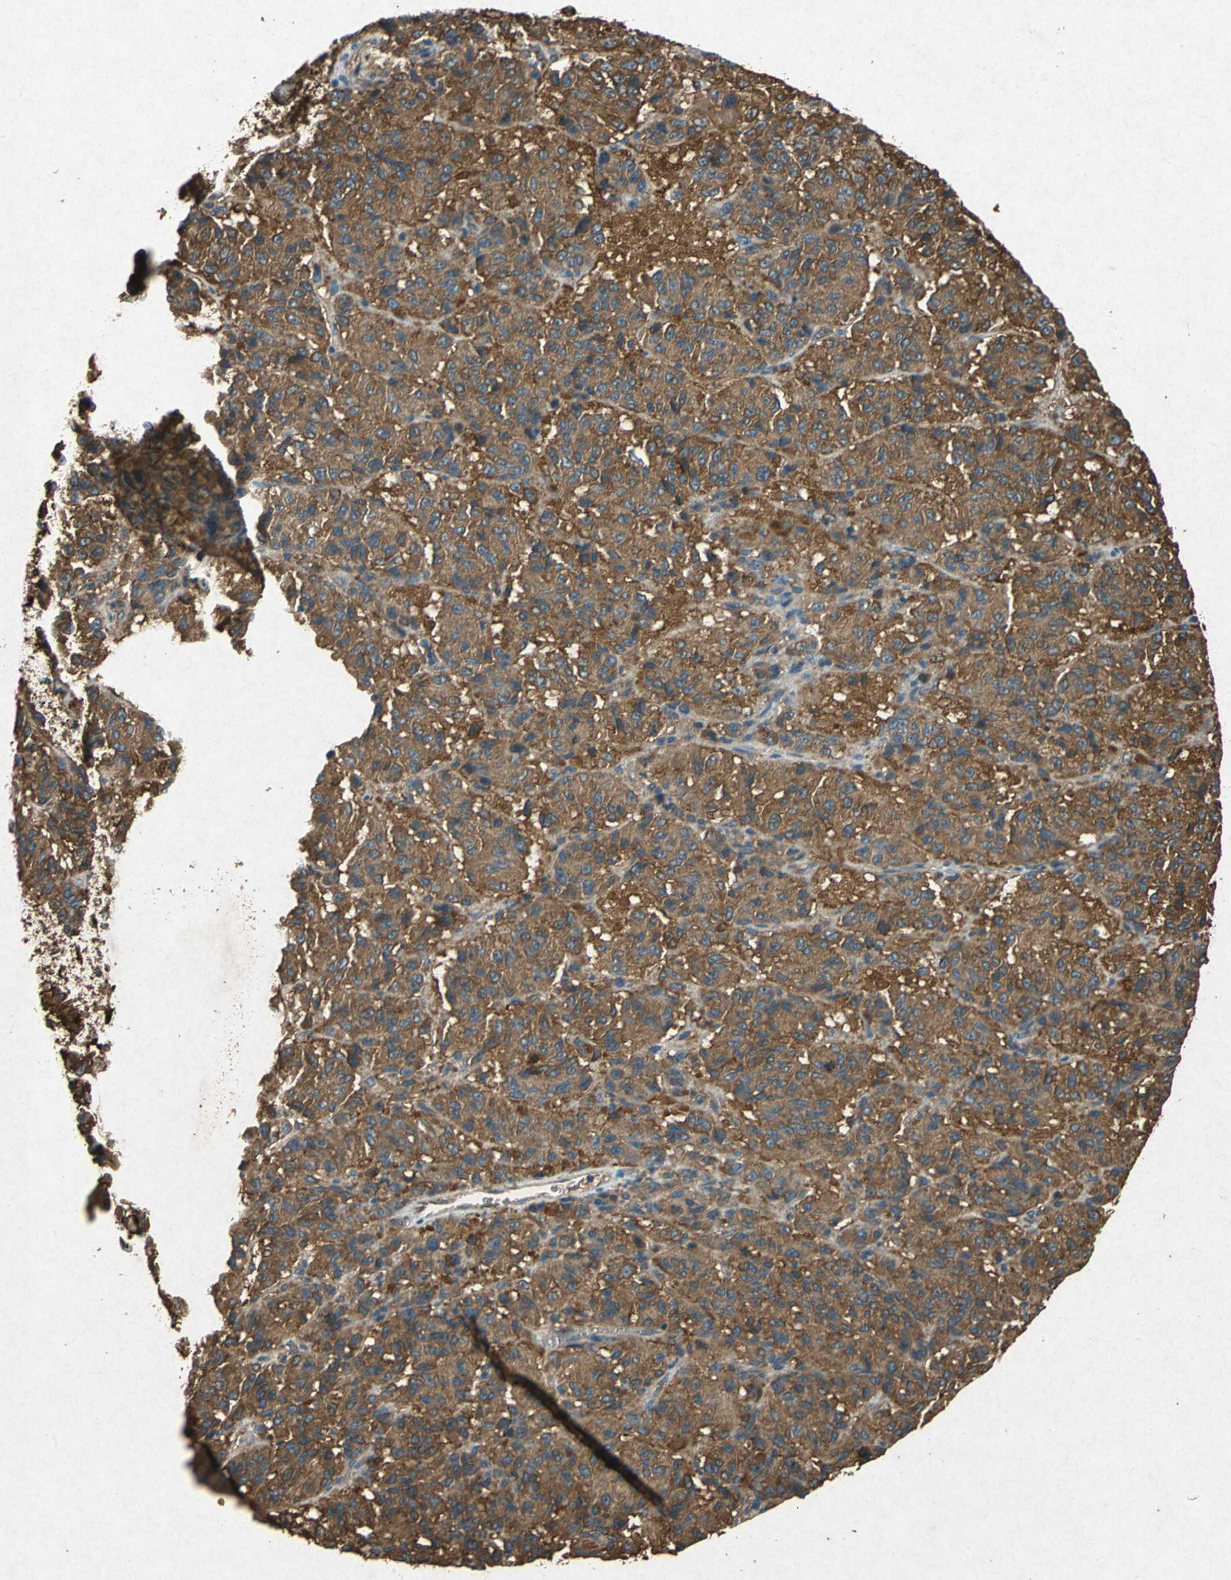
{"staining": {"intensity": "moderate", "quantity": ">75%", "location": "cytoplasmic/membranous"}, "tissue": "melanoma", "cell_type": "Tumor cells", "image_type": "cancer", "snomed": [{"axis": "morphology", "description": "Malignant melanoma, Metastatic site"}, {"axis": "topography", "description": "Lung"}], "caption": "IHC staining of malignant melanoma (metastatic site), which reveals medium levels of moderate cytoplasmic/membranous expression in about >75% of tumor cells indicating moderate cytoplasmic/membranous protein expression. The staining was performed using DAB (brown) for protein detection and nuclei were counterstained in hematoxylin (blue).", "gene": "HSP90AB1", "patient": {"sex": "male", "age": 64}}